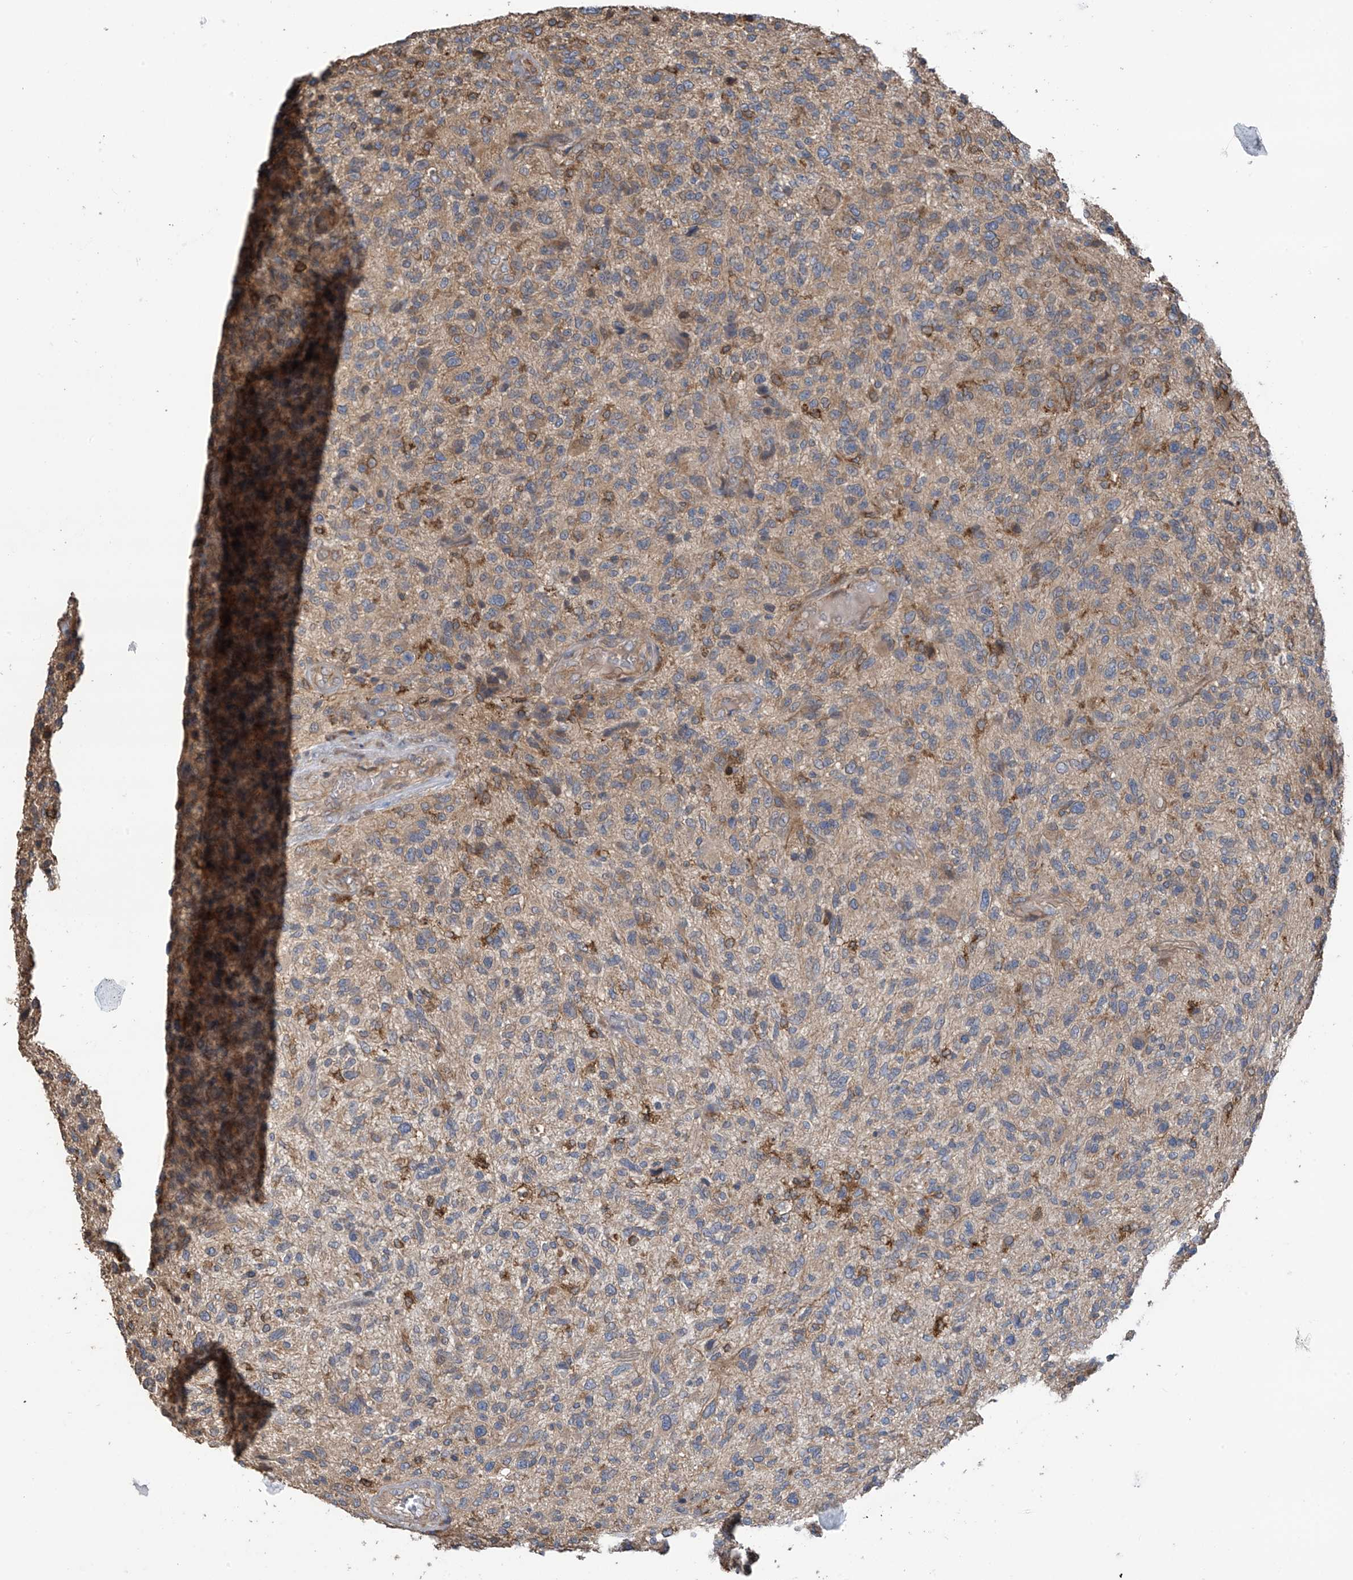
{"staining": {"intensity": "weak", "quantity": "<25%", "location": "cytoplasmic/membranous"}, "tissue": "glioma", "cell_type": "Tumor cells", "image_type": "cancer", "snomed": [{"axis": "morphology", "description": "Glioma, malignant, High grade"}, {"axis": "topography", "description": "Brain"}], "caption": "Tumor cells are negative for protein expression in human malignant glioma (high-grade).", "gene": "PHACTR4", "patient": {"sex": "male", "age": 47}}